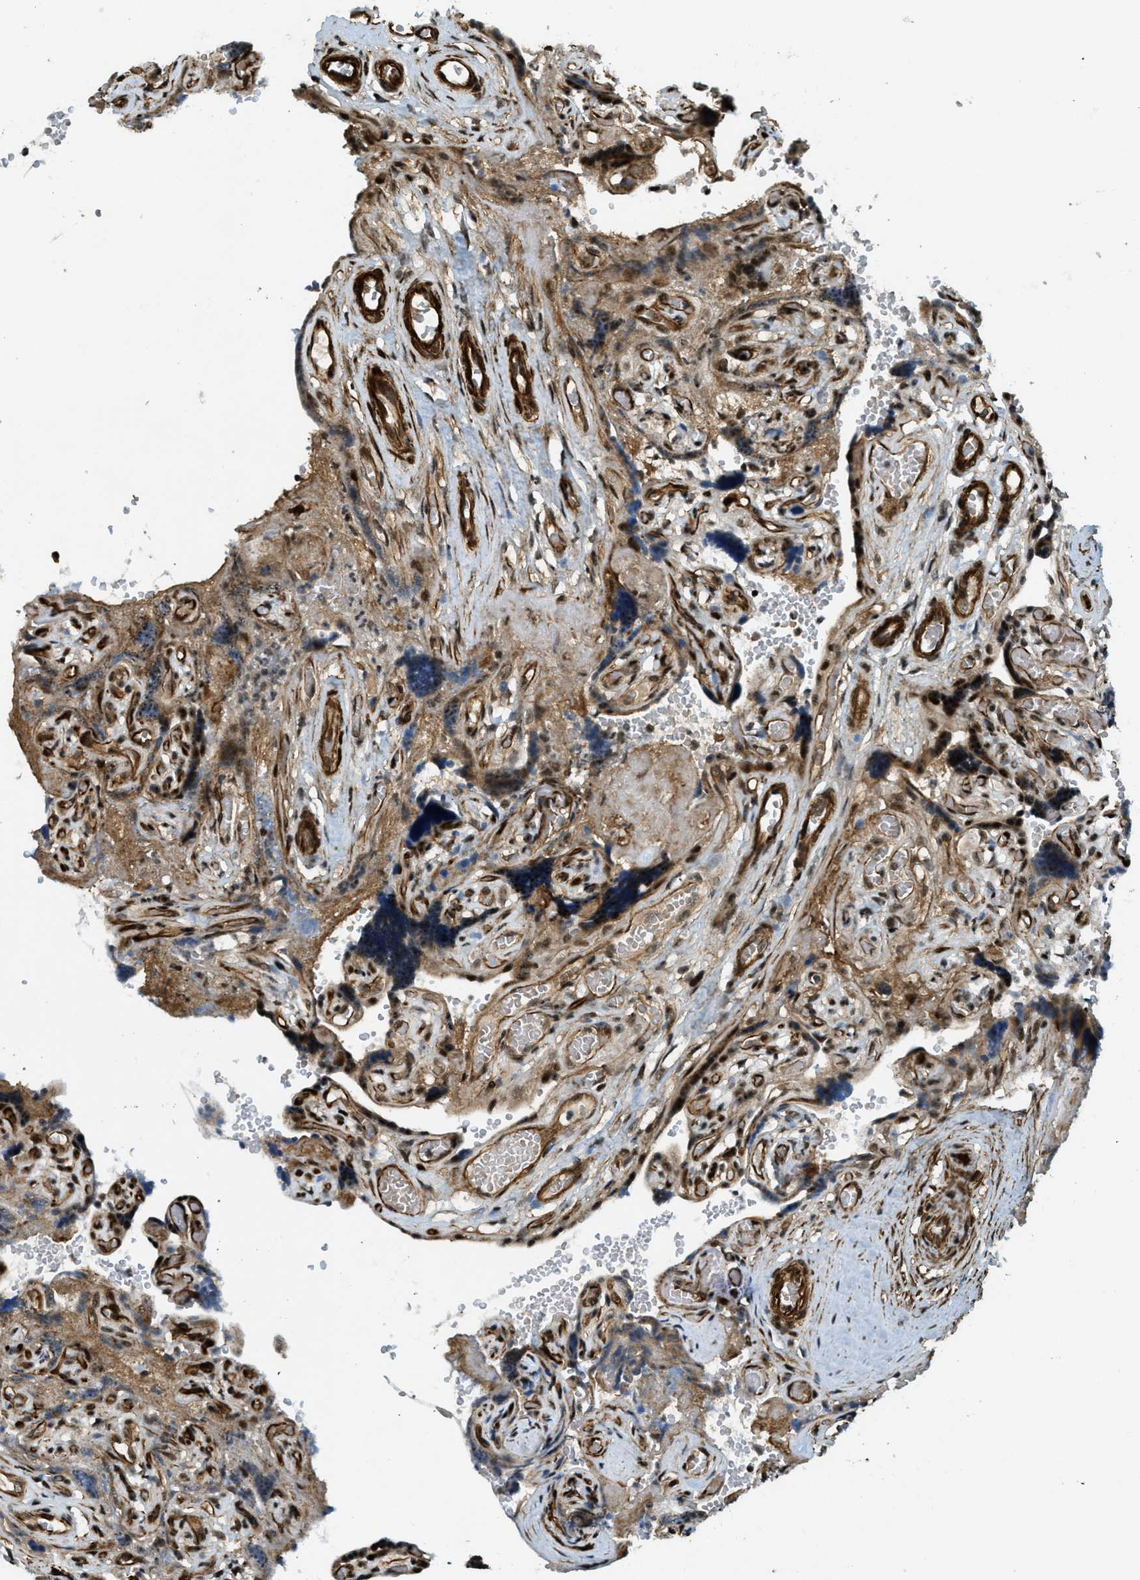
{"staining": {"intensity": "moderate", "quantity": ">75%", "location": "cytoplasmic/membranous,nuclear"}, "tissue": "placenta", "cell_type": "Decidual cells", "image_type": "normal", "snomed": [{"axis": "morphology", "description": "Normal tissue, NOS"}, {"axis": "topography", "description": "Placenta"}], "caption": "A brown stain labels moderate cytoplasmic/membranous,nuclear staining of a protein in decidual cells of unremarkable human placenta.", "gene": "CFAP36", "patient": {"sex": "female", "age": 30}}